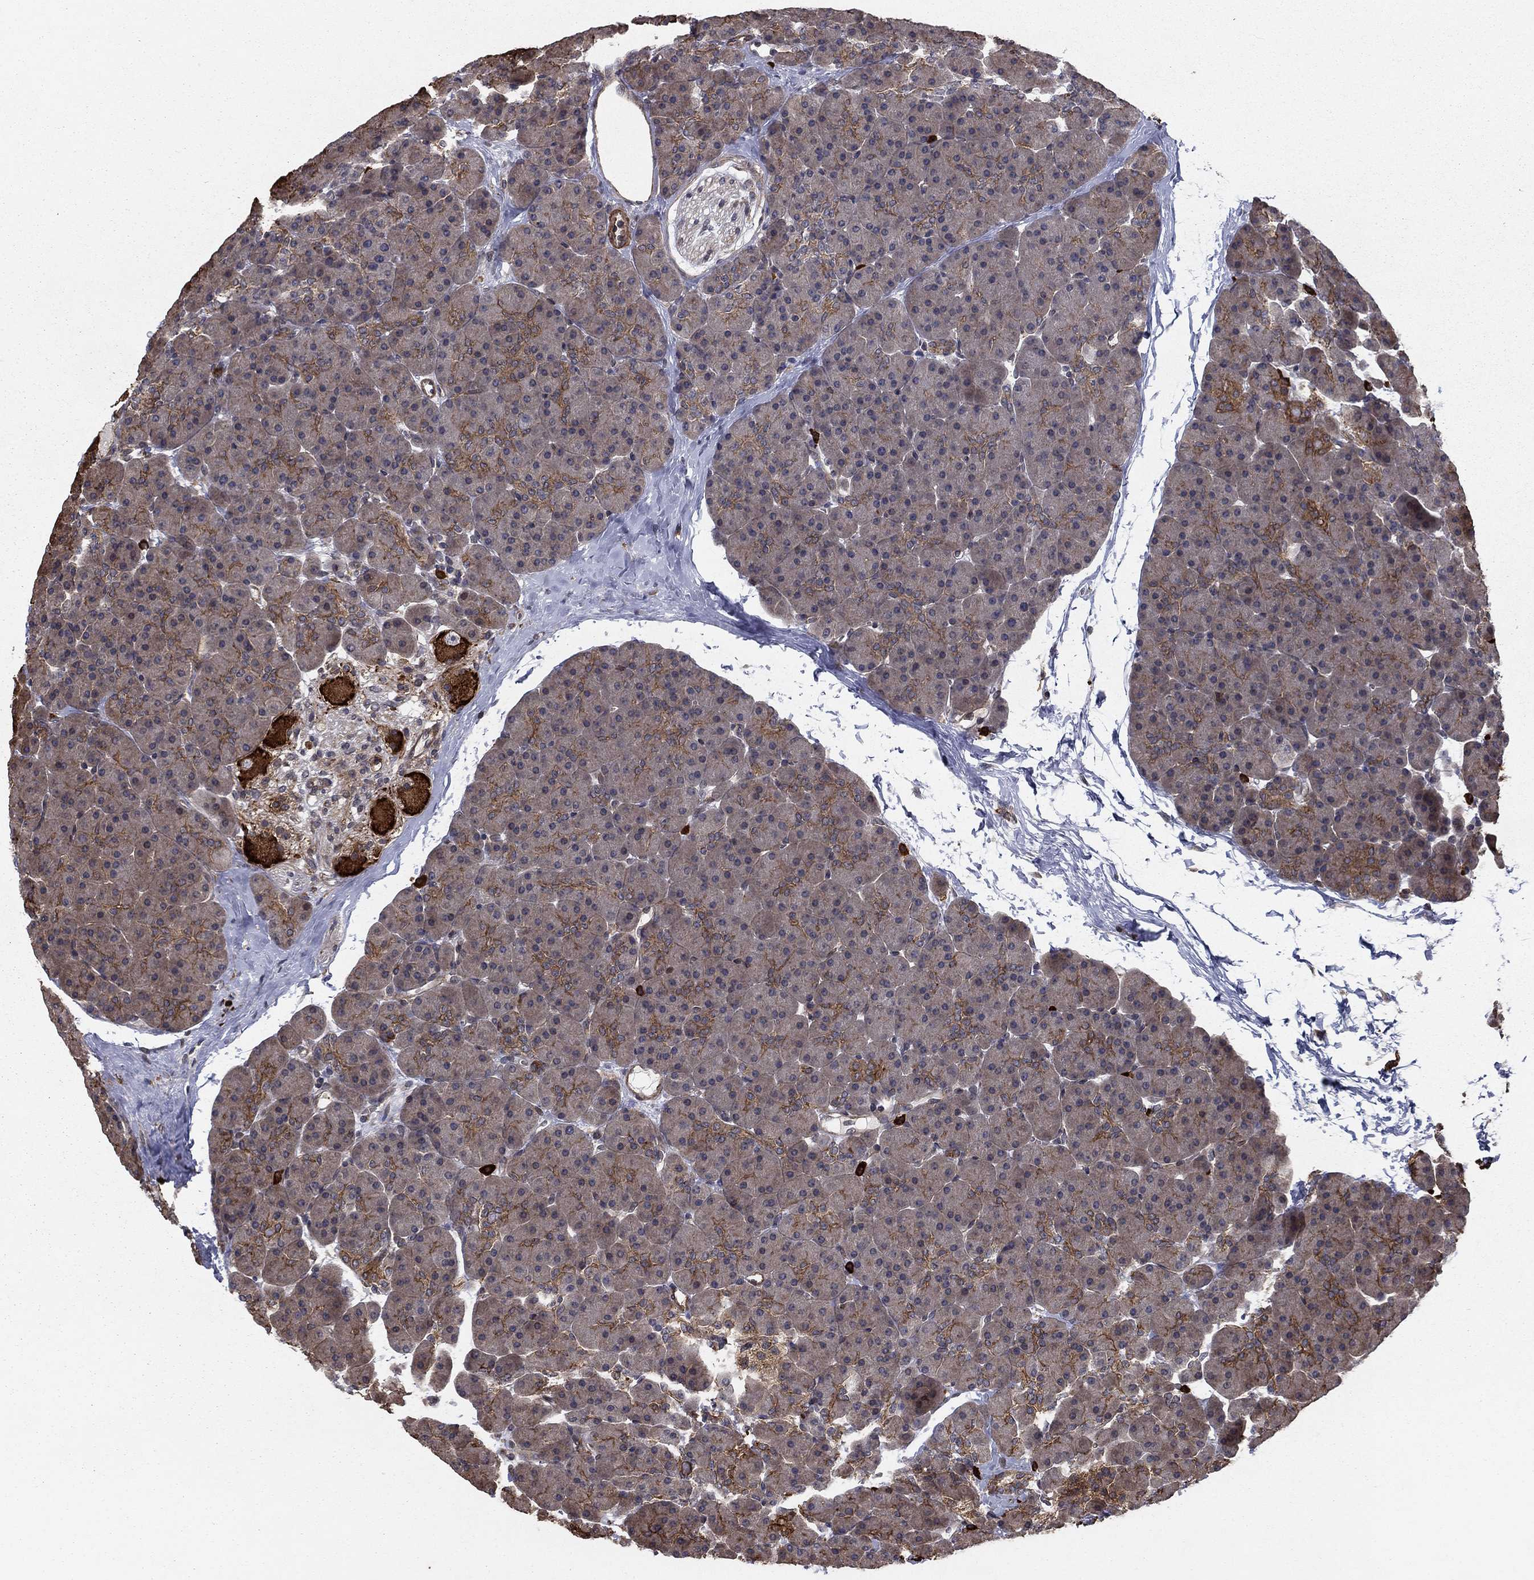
{"staining": {"intensity": "strong", "quantity": "<25%", "location": "cytoplasmic/membranous"}, "tissue": "pancreas", "cell_type": "Exocrine glandular cells", "image_type": "normal", "snomed": [{"axis": "morphology", "description": "Normal tissue, NOS"}, {"axis": "topography", "description": "Pancreas"}], "caption": "Strong cytoplasmic/membranous positivity is appreciated in about <25% of exocrine glandular cells in benign pancreas.", "gene": "HABP4", "patient": {"sex": "female", "age": 44}}